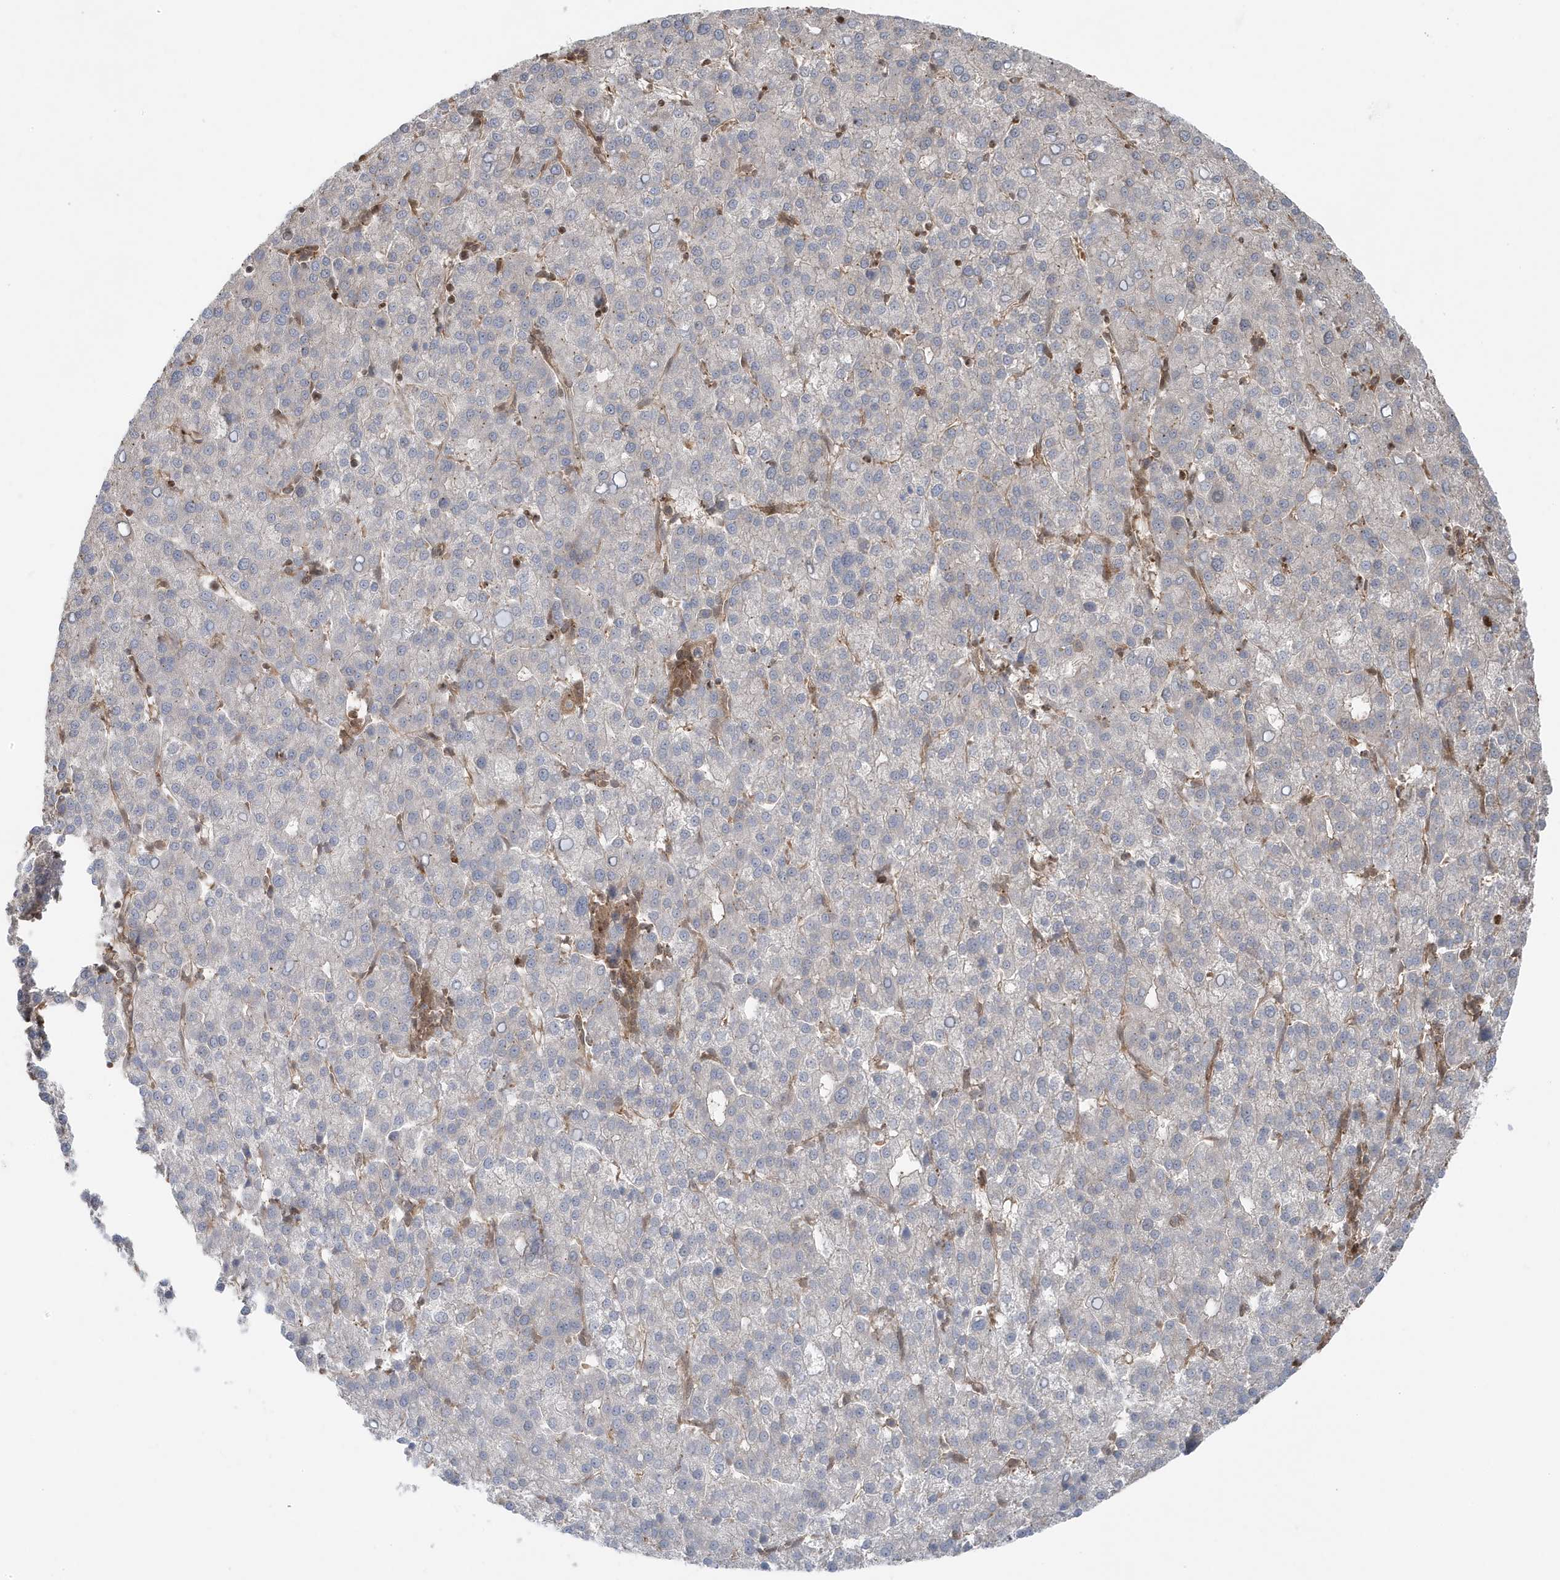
{"staining": {"intensity": "negative", "quantity": "none", "location": "none"}, "tissue": "liver cancer", "cell_type": "Tumor cells", "image_type": "cancer", "snomed": [{"axis": "morphology", "description": "Carcinoma, Hepatocellular, NOS"}, {"axis": "topography", "description": "Liver"}], "caption": "This is an immunohistochemistry micrograph of liver cancer (hepatocellular carcinoma). There is no positivity in tumor cells.", "gene": "MAPK1IP1L", "patient": {"sex": "female", "age": 58}}